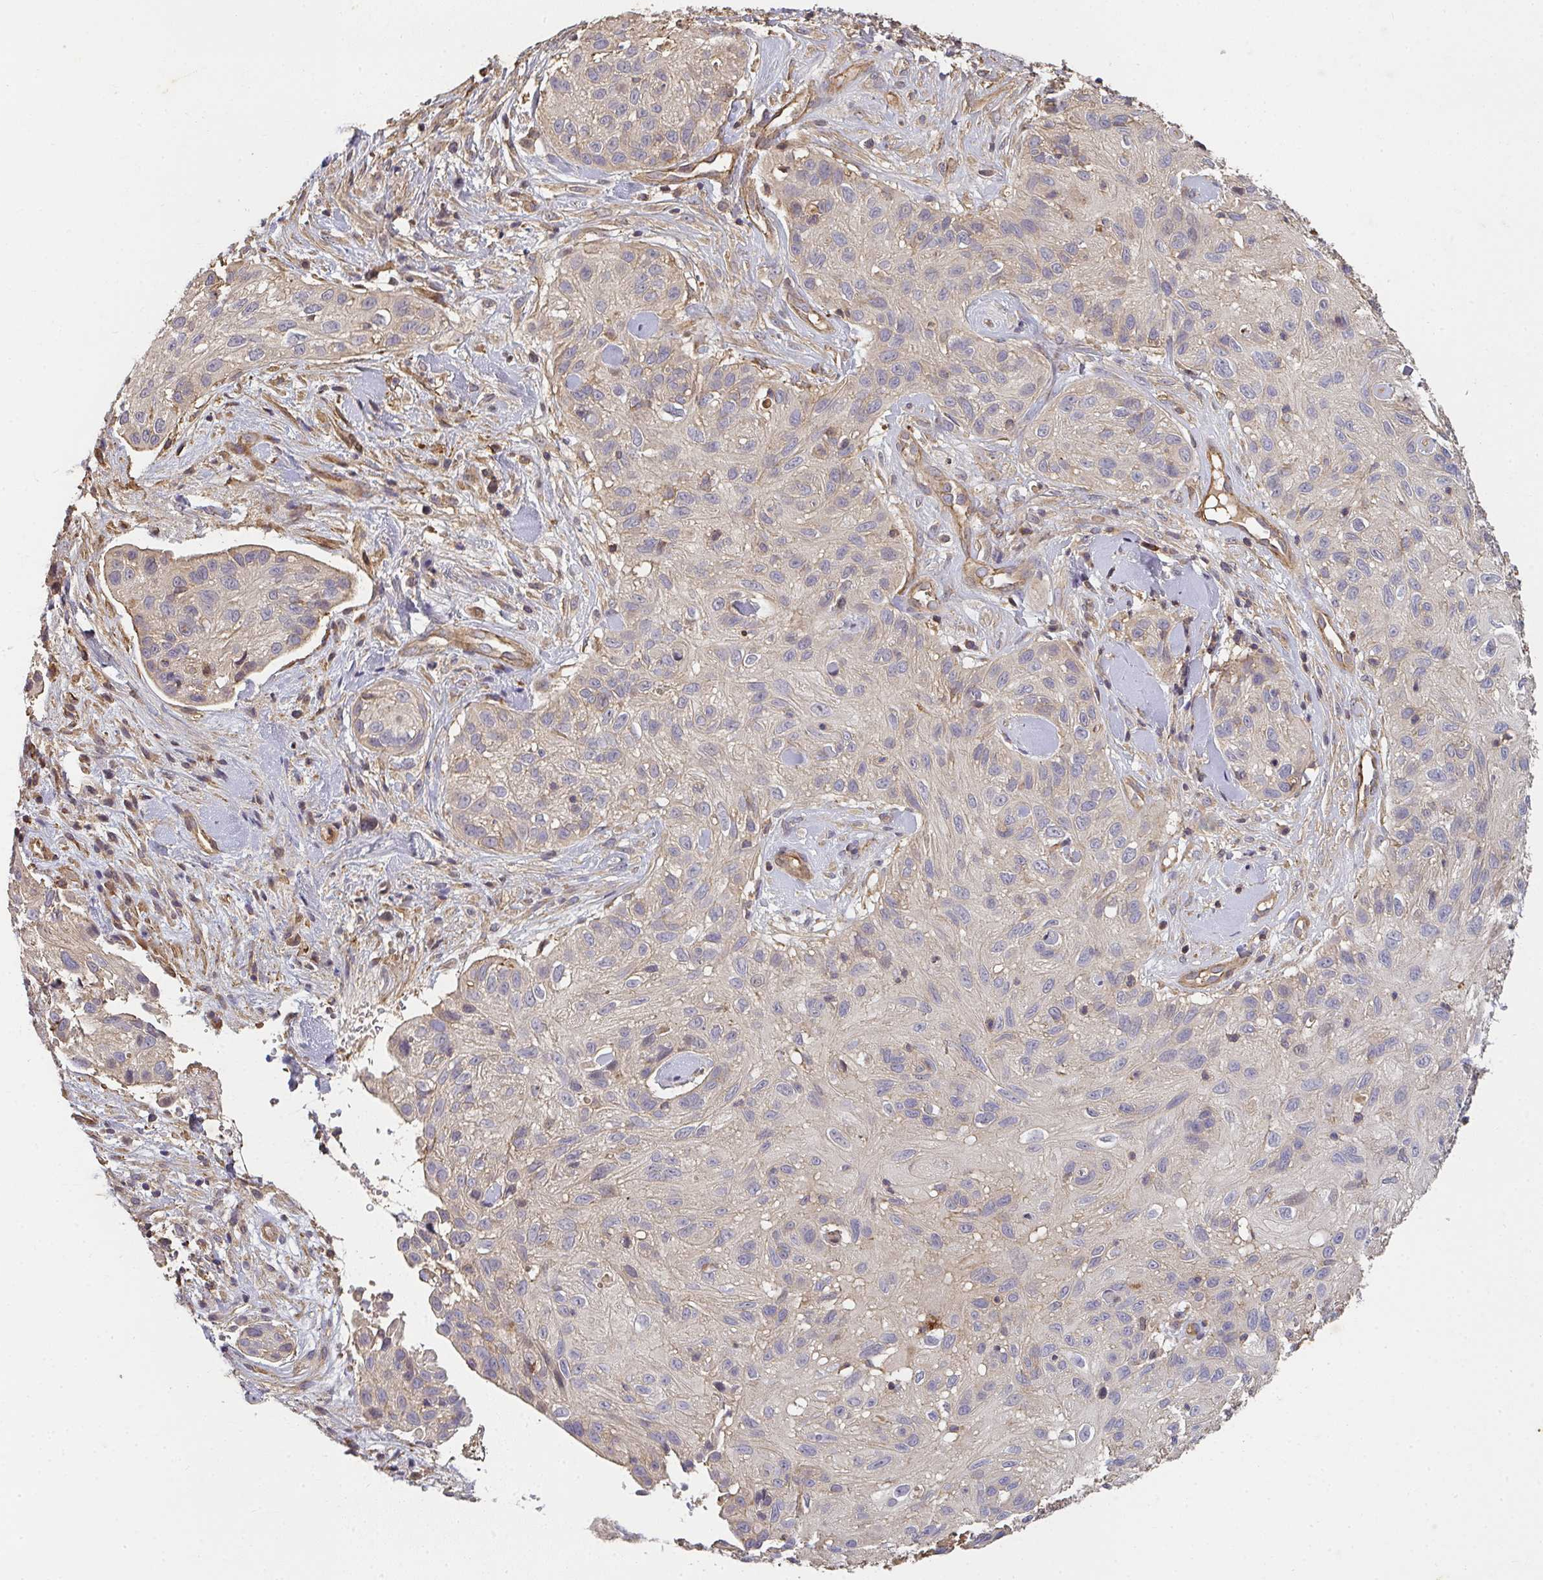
{"staining": {"intensity": "weak", "quantity": "<25%", "location": "cytoplasmic/membranous"}, "tissue": "skin cancer", "cell_type": "Tumor cells", "image_type": "cancer", "snomed": [{"axis": "morphology", "description": "Squamous cell carcinoma, NOS"}, {"axis": "topography", "description": "Skin"}], "caption": "There is no significant expression in tumor cells of skin cancer.", "gene": "TNMD", "patient": {"sex": "male", "age": 82}}